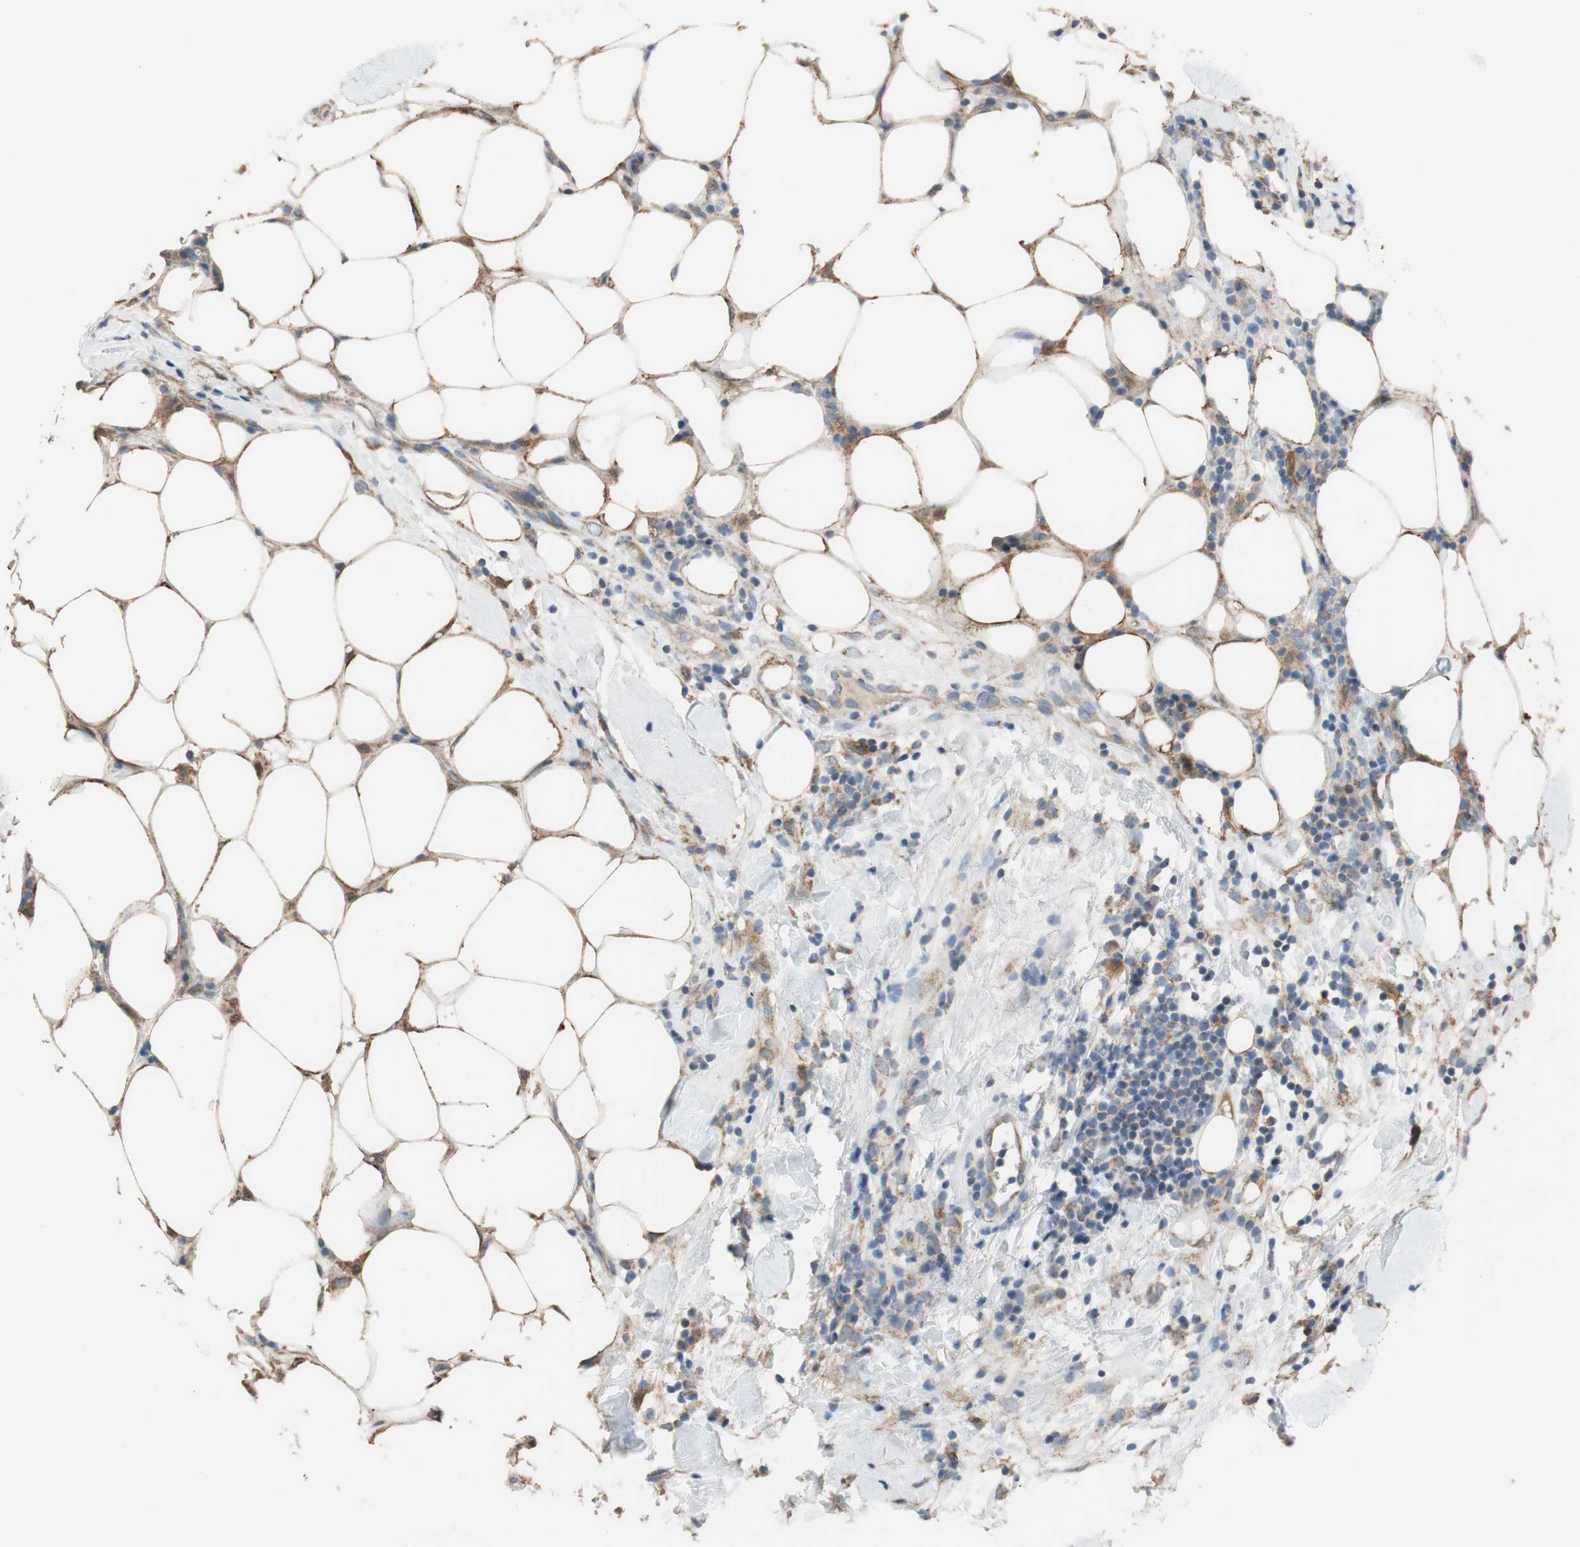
{"staining": {"intensity": "moderate", "quantity": ">75%", "location": "cytoplasmic/membranous"}, "tissue": "breast cancer", "cell_type": "Tumor cells", "image_type": "cancer", "snomed": [{"axis": "morphology", "description": "Duct carcinoma"}, {"axis": "topography", "description": "Breast"}], "caption": "Human breast infiltrating ductal carcinoma stained with a protein marker exhibits moderate staining in tumor cells.", "gene": "ALDH1A2", "patient": {"sex": "female", "age": 37}}